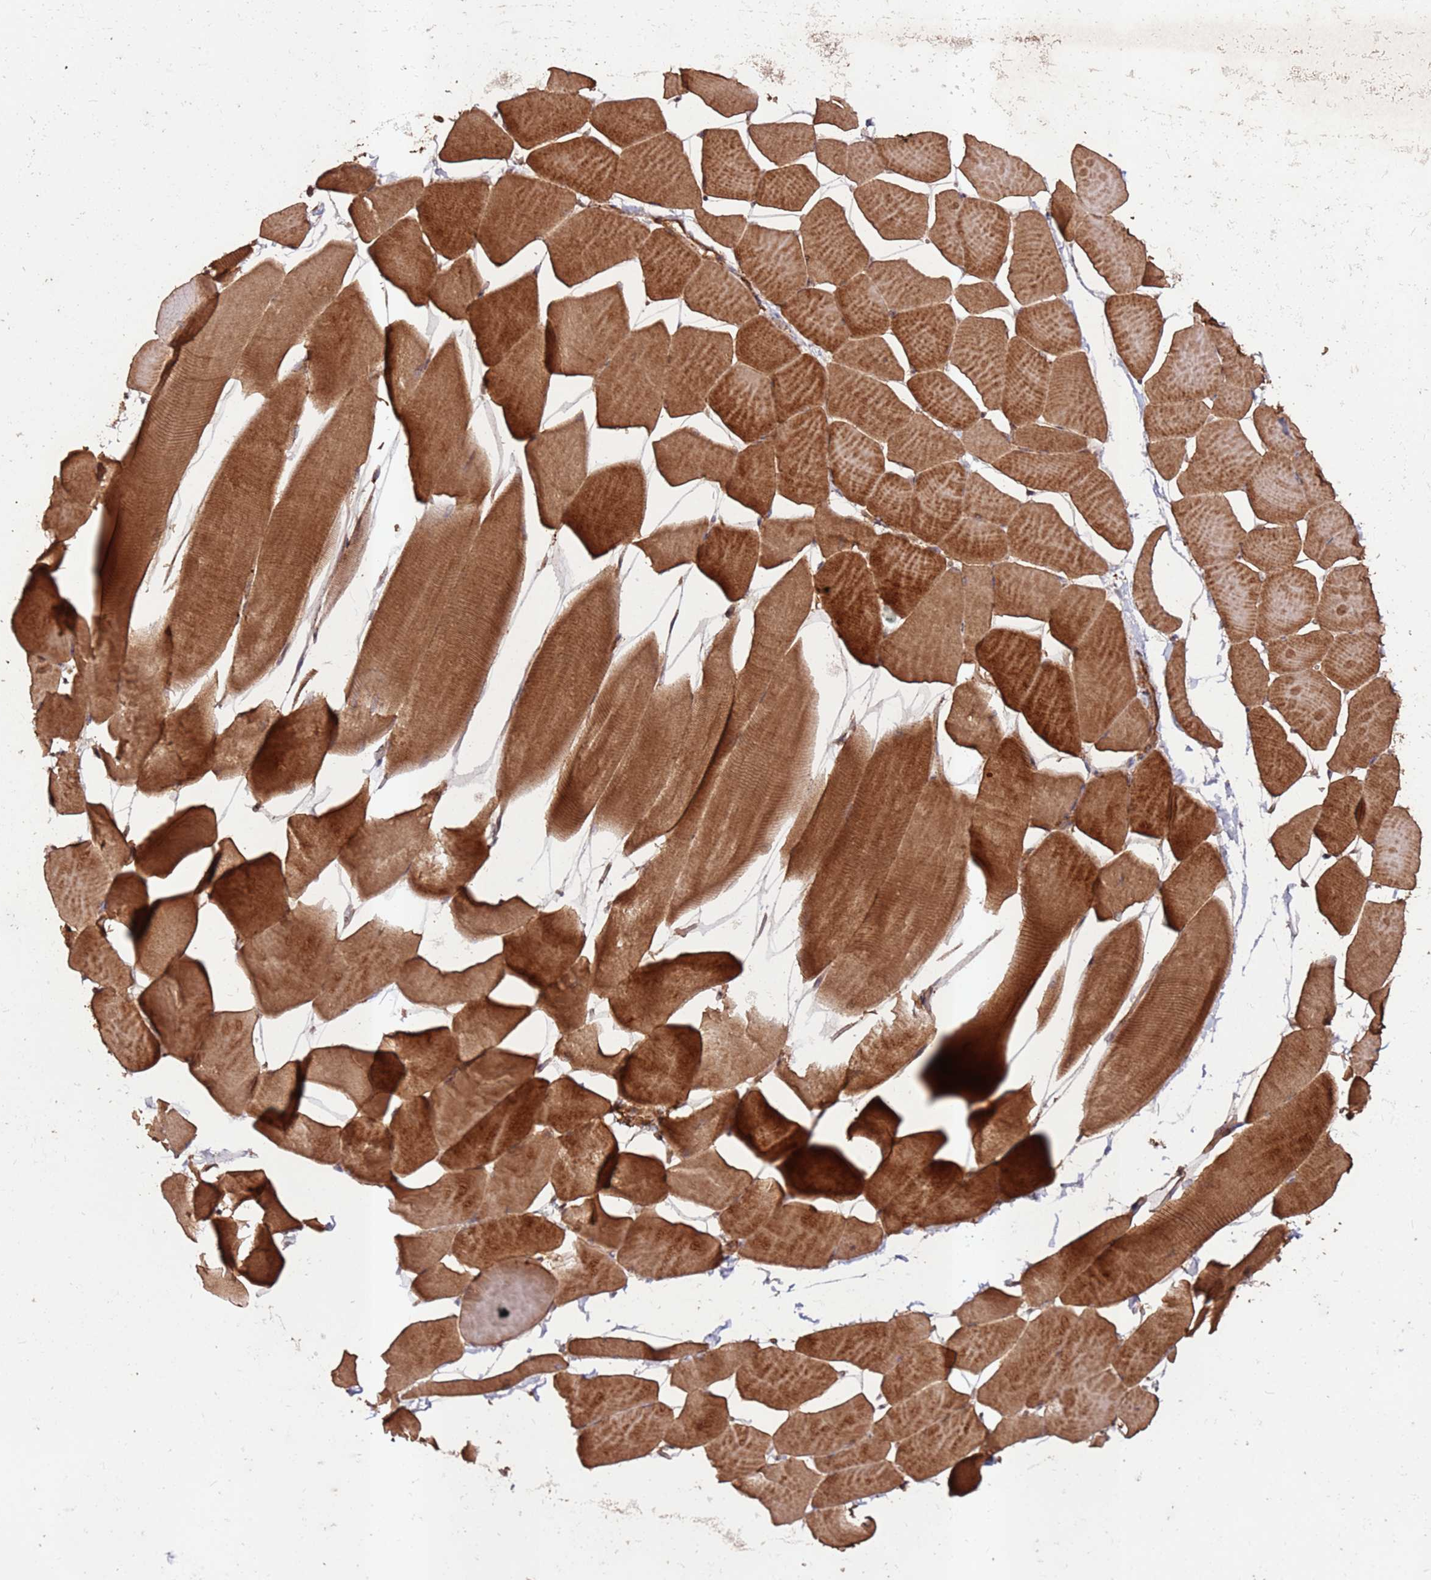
{"staining": {"intensity": "strong", "quantity": ">75%", "location": "cytoplasmic/membranous"}, "tissue": "skeletal muscle", "cell_type": "Myocytes", "image_type": "normal", "snomed": [{"axis": "morphology", "description": "Normal tissue, NOS"}, {"axis": "topography", "description": "Skeletal muscle"}], "caption": "Approximately >75% of myocytes in benign skeletal muscle exhibit strong cytoplasmic/membranous protein staining as visualized by brown immunohistochemical staining.", "gene": "FAM186A", "patient": {"sex": "male", "age": 25}}